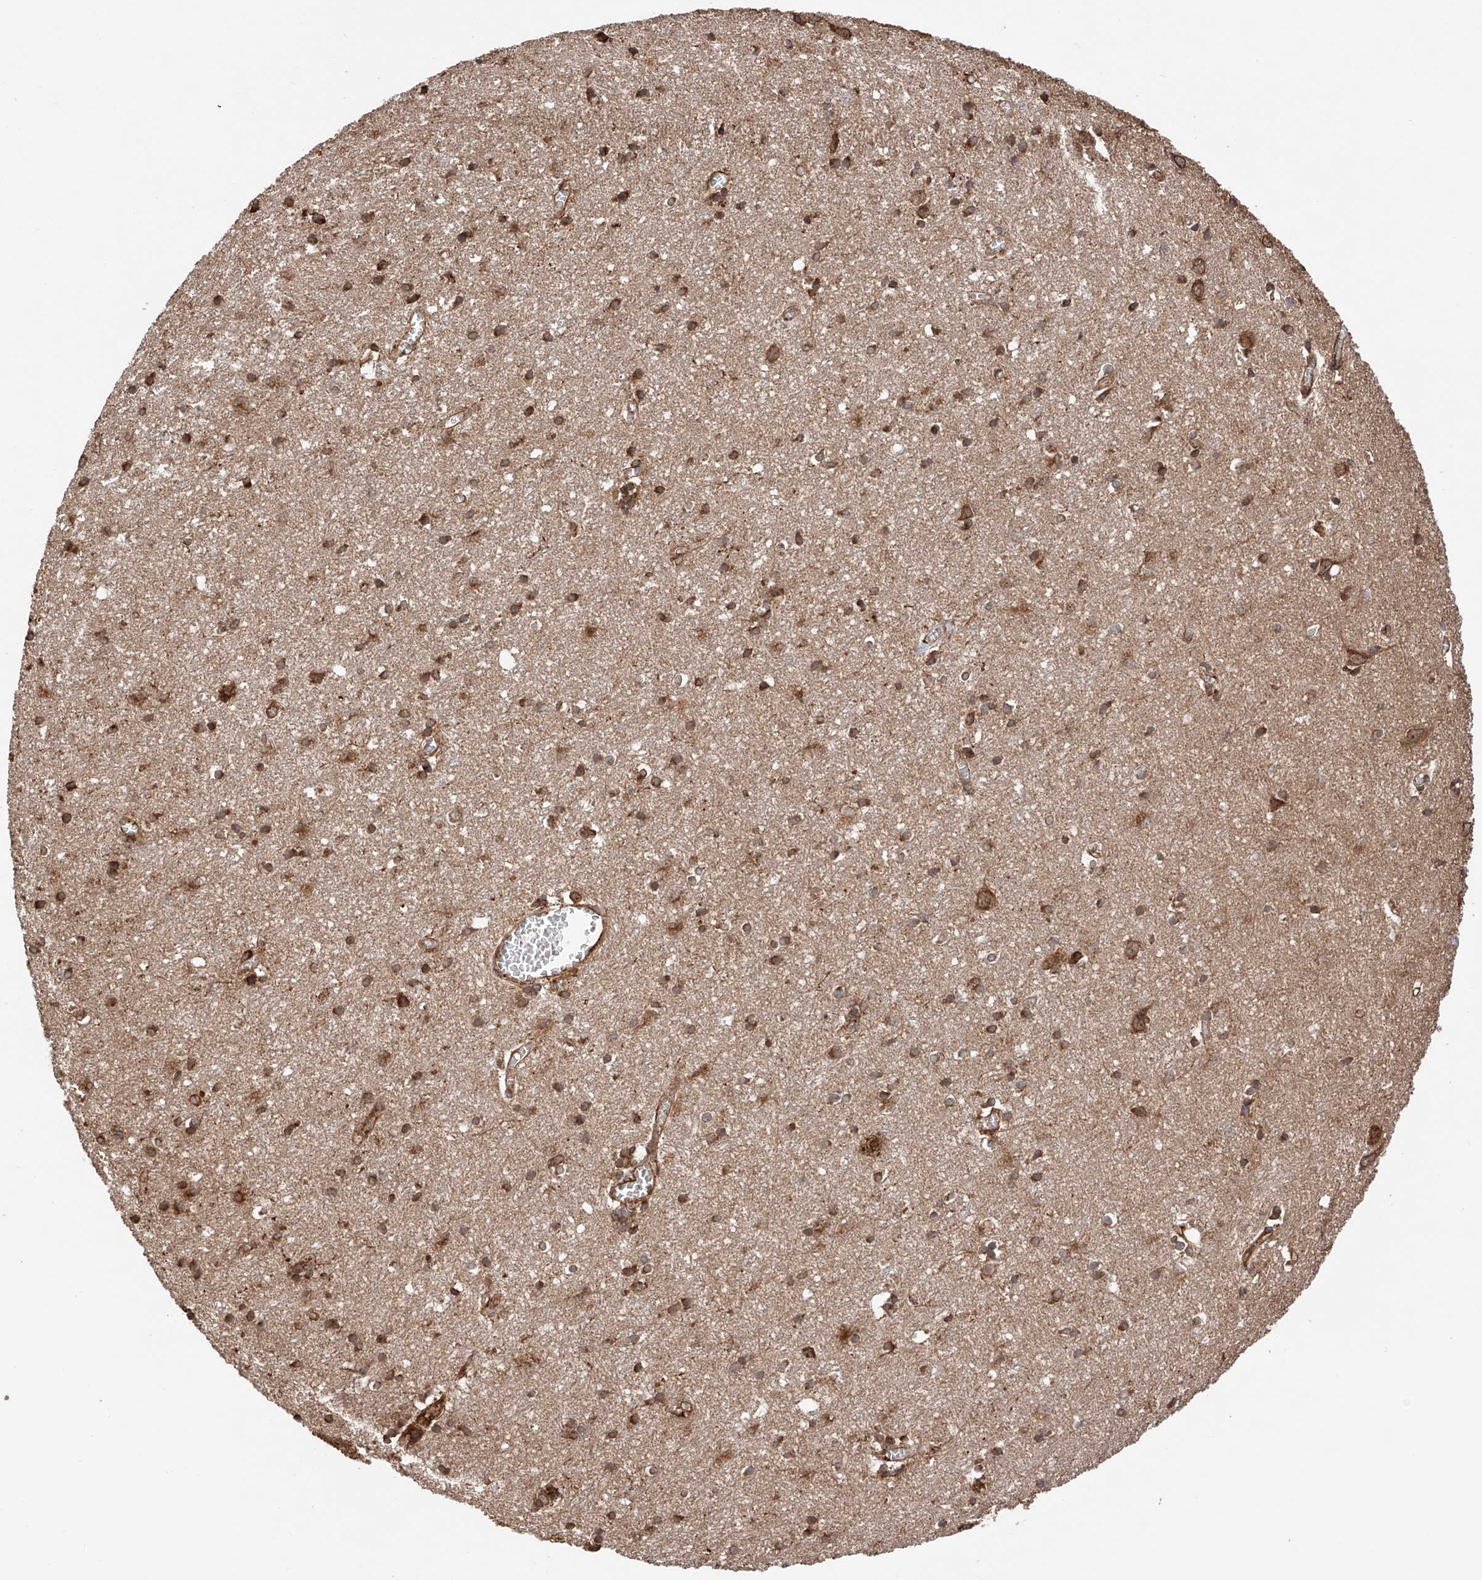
{"staining": {"intensity": "moderate", "quantity": ">75%", "location": "cytoplasmic/membranous"}, "tissue": "cerebral cortex", "cell_type": "Endothelial cells", "image_type": "normal", "snomed": [{"axis": "morphology", "description": "Normal tissue, NOS"}, {"axis": "topography", "description": "Cerebral cortex"}], "caption": "Immunohistochemistry (DAB (3,3'-diaminobenzidine)) staining of unremarkable human cerebral cortex demonstrates moderate cytoplasmic/membranous protein positivity in approximately >75% of endothelial cells. The protein of interest is shown in brown color, while the nuclei are stained blue.", "gene": "DNAH8", "patient": {"sex": "female", "age": 64}}